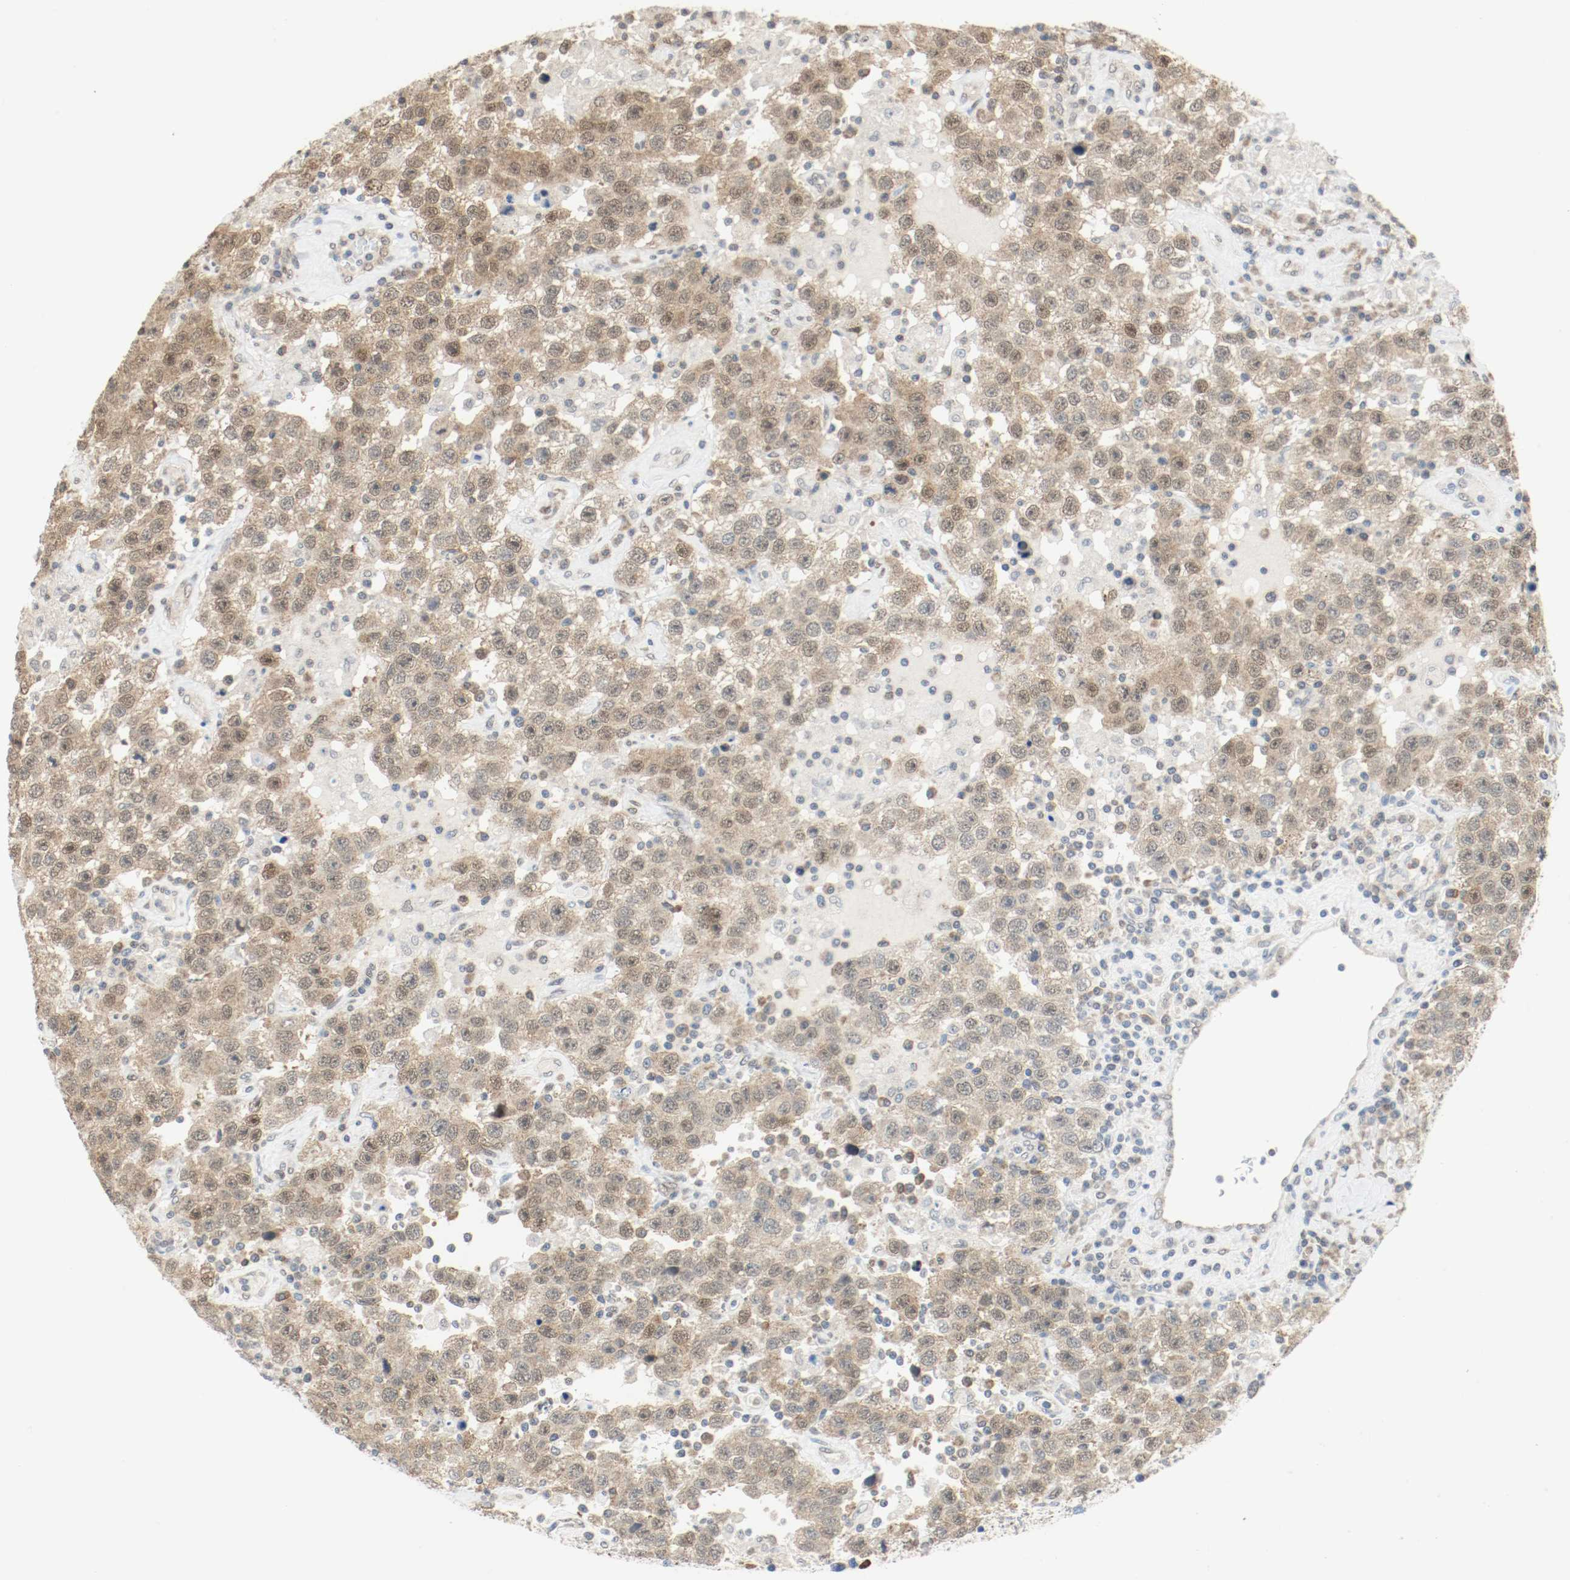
{"staining": {"intensity": "weak", "quantity": ">75%", "location": "cytoplasmic/membranous,nuclear"}, "tissue": "testis cancer", "cell_type": "Tumor cells", "image_type": "cancer", "snomed": [{"axis": "morphology", "description": "Seminoma, NOS"}, {"axis": "topography", "description": "Testis"}], "caption": "Immunohistochemistry (DAB) staining of seminoma (testis) demonstrates weak cytoplasmic/membranous and nuclear protein staining in approximately >75% of tumor cells.", "gene": "PPME1", "patient": {"sex": "male", "age": 41}}